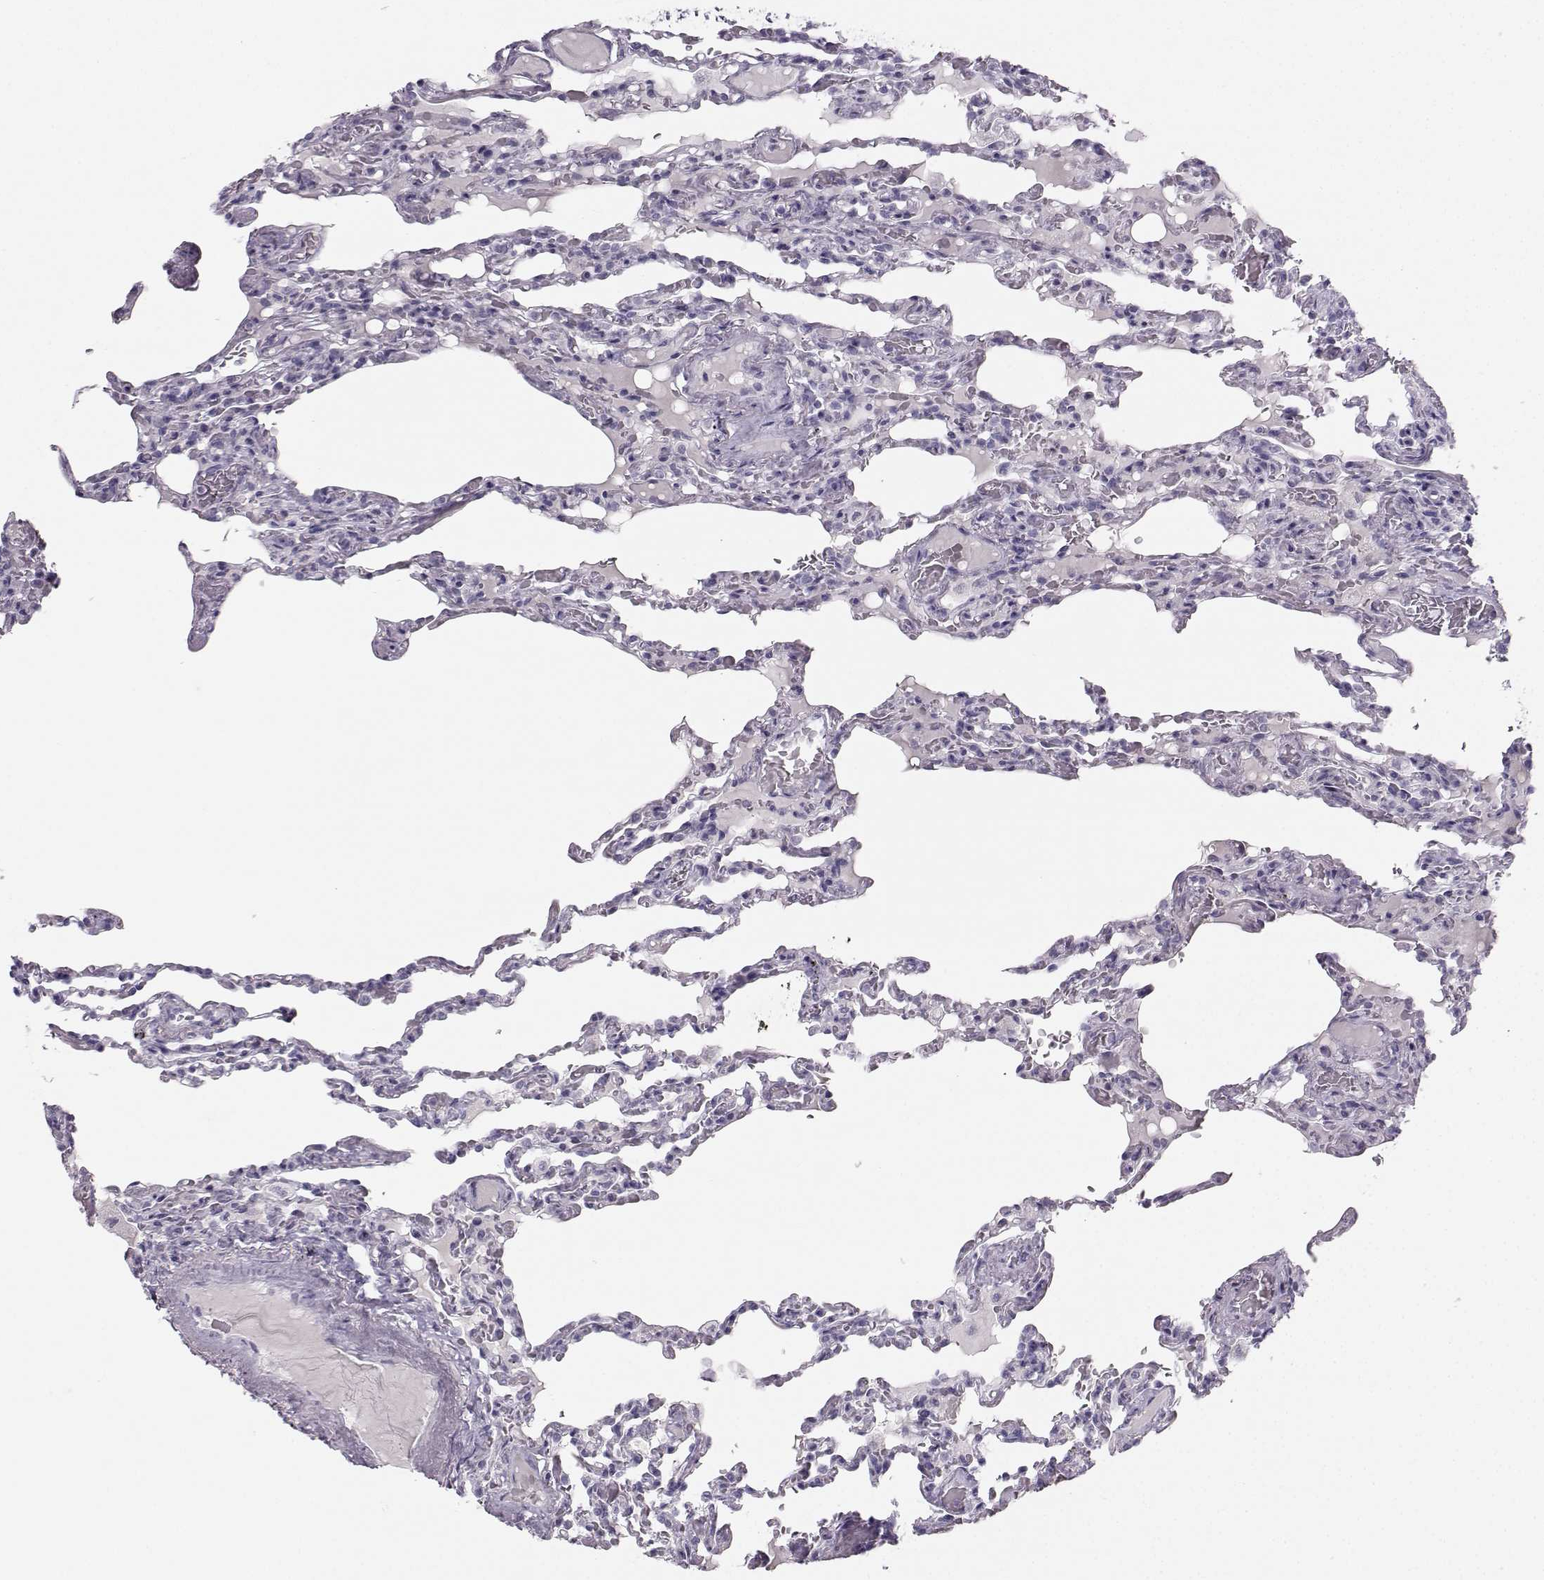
{"staining": {"intensity": "negative", "quantity": "none", "location": "none"}, "tissue": "lung", "cell_type": "Alveolar cells", "image_type": "normal", "snomed": [{"axis": "morphology", "description": "Normal tissue, NOS"}, {"axis": "topography", "description": "Lung"}], "caption": "DAB immunohistochemical staining of unremarkable human lung displays no significant staining in alveolar cells. (DAB IHC visualized using brightfield microscopy, high magnification).", "gene": "CASR", "patient": {"sex": "female", "age": 43}}